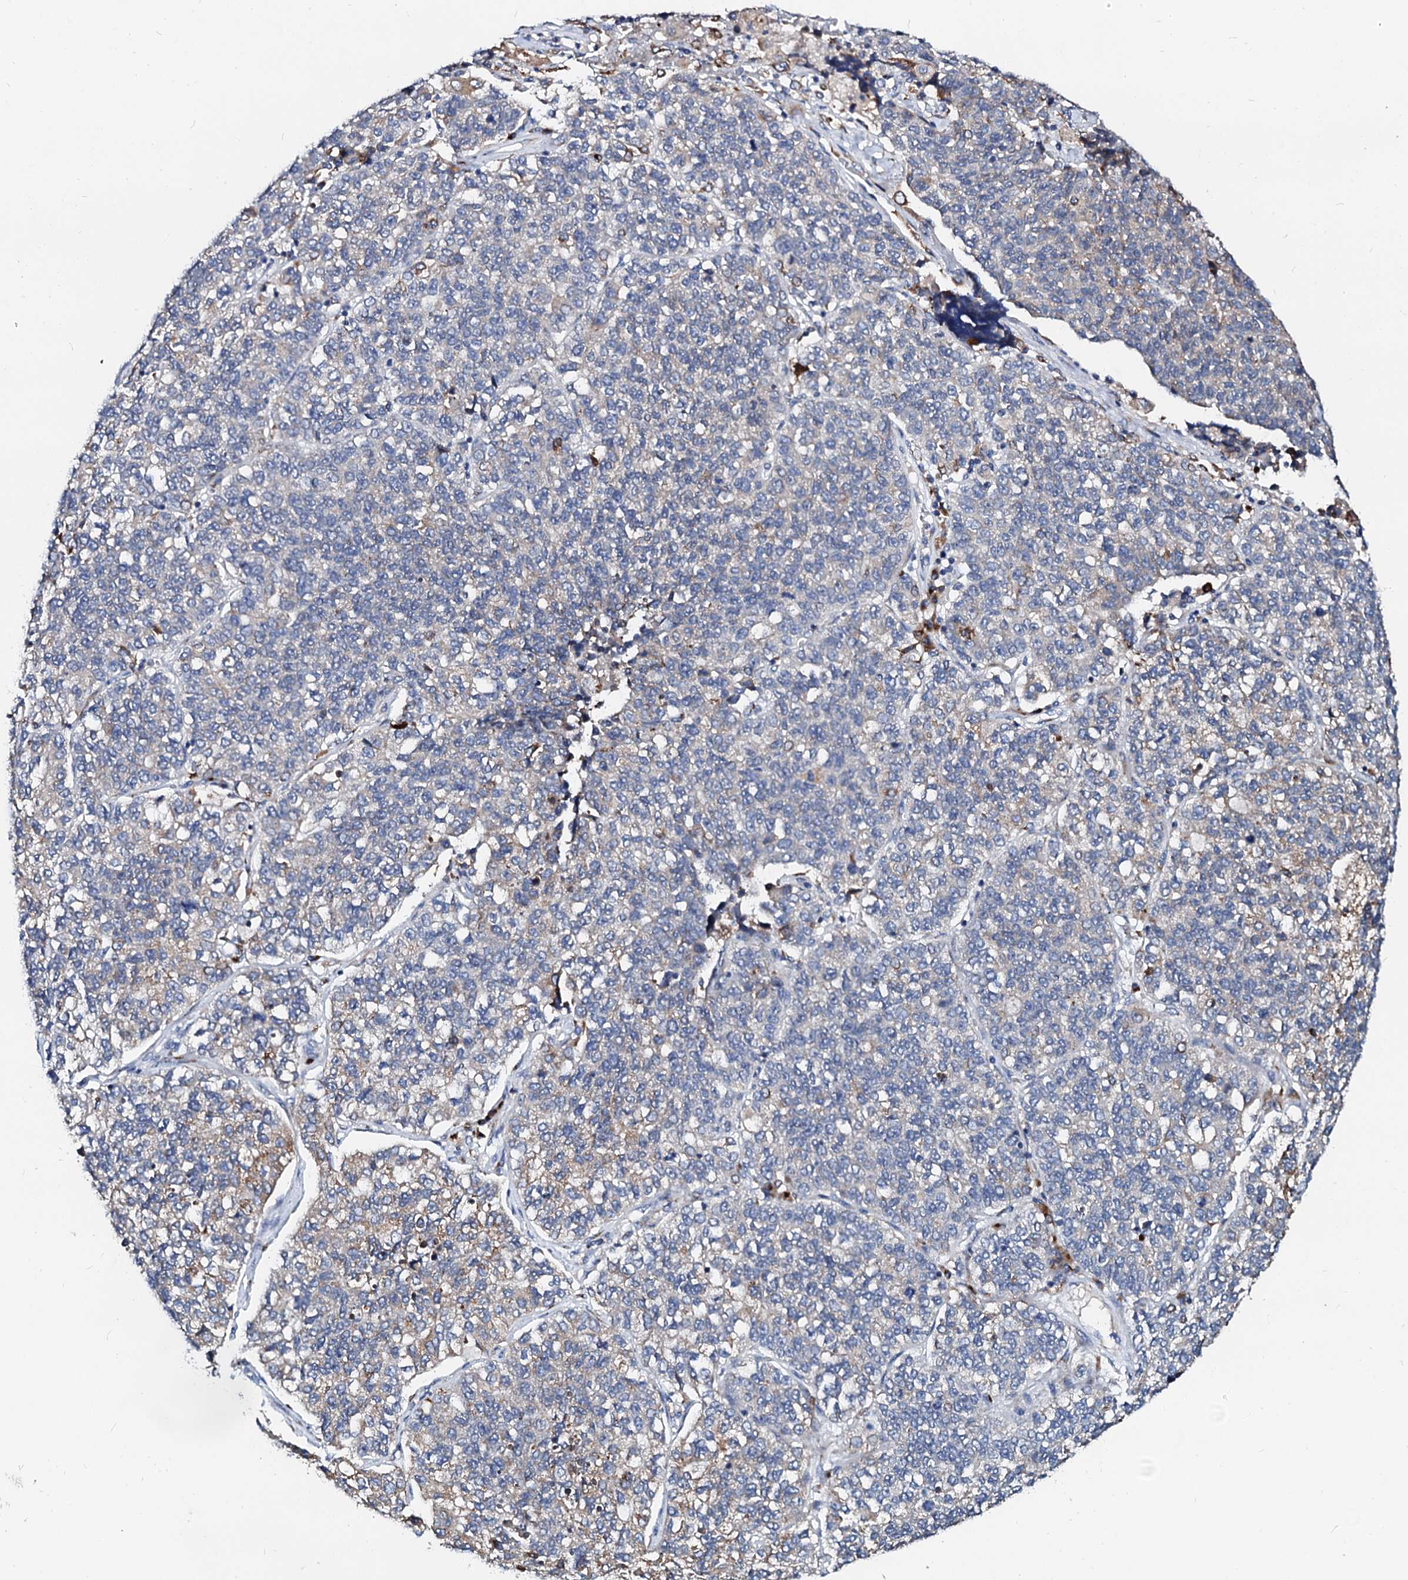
{"staining": {"intensity": "weak", "quantity": "<25%", "location": "cytoplasmic/membranous"}, "tissue": "lung cancer", "cell_type": "Tumor cells", "image_type": "cancer", "snomed": [{"axis": "morphology", "description": "Adenocarcinoma, NOS"}, {"axis": "topography", "description": "Lung"}], "caption": "Tumor cells are negative for protein expression in human lung cancer.", "gene": "LMAN1", "patient": {"sex": "male", "age": 49}}